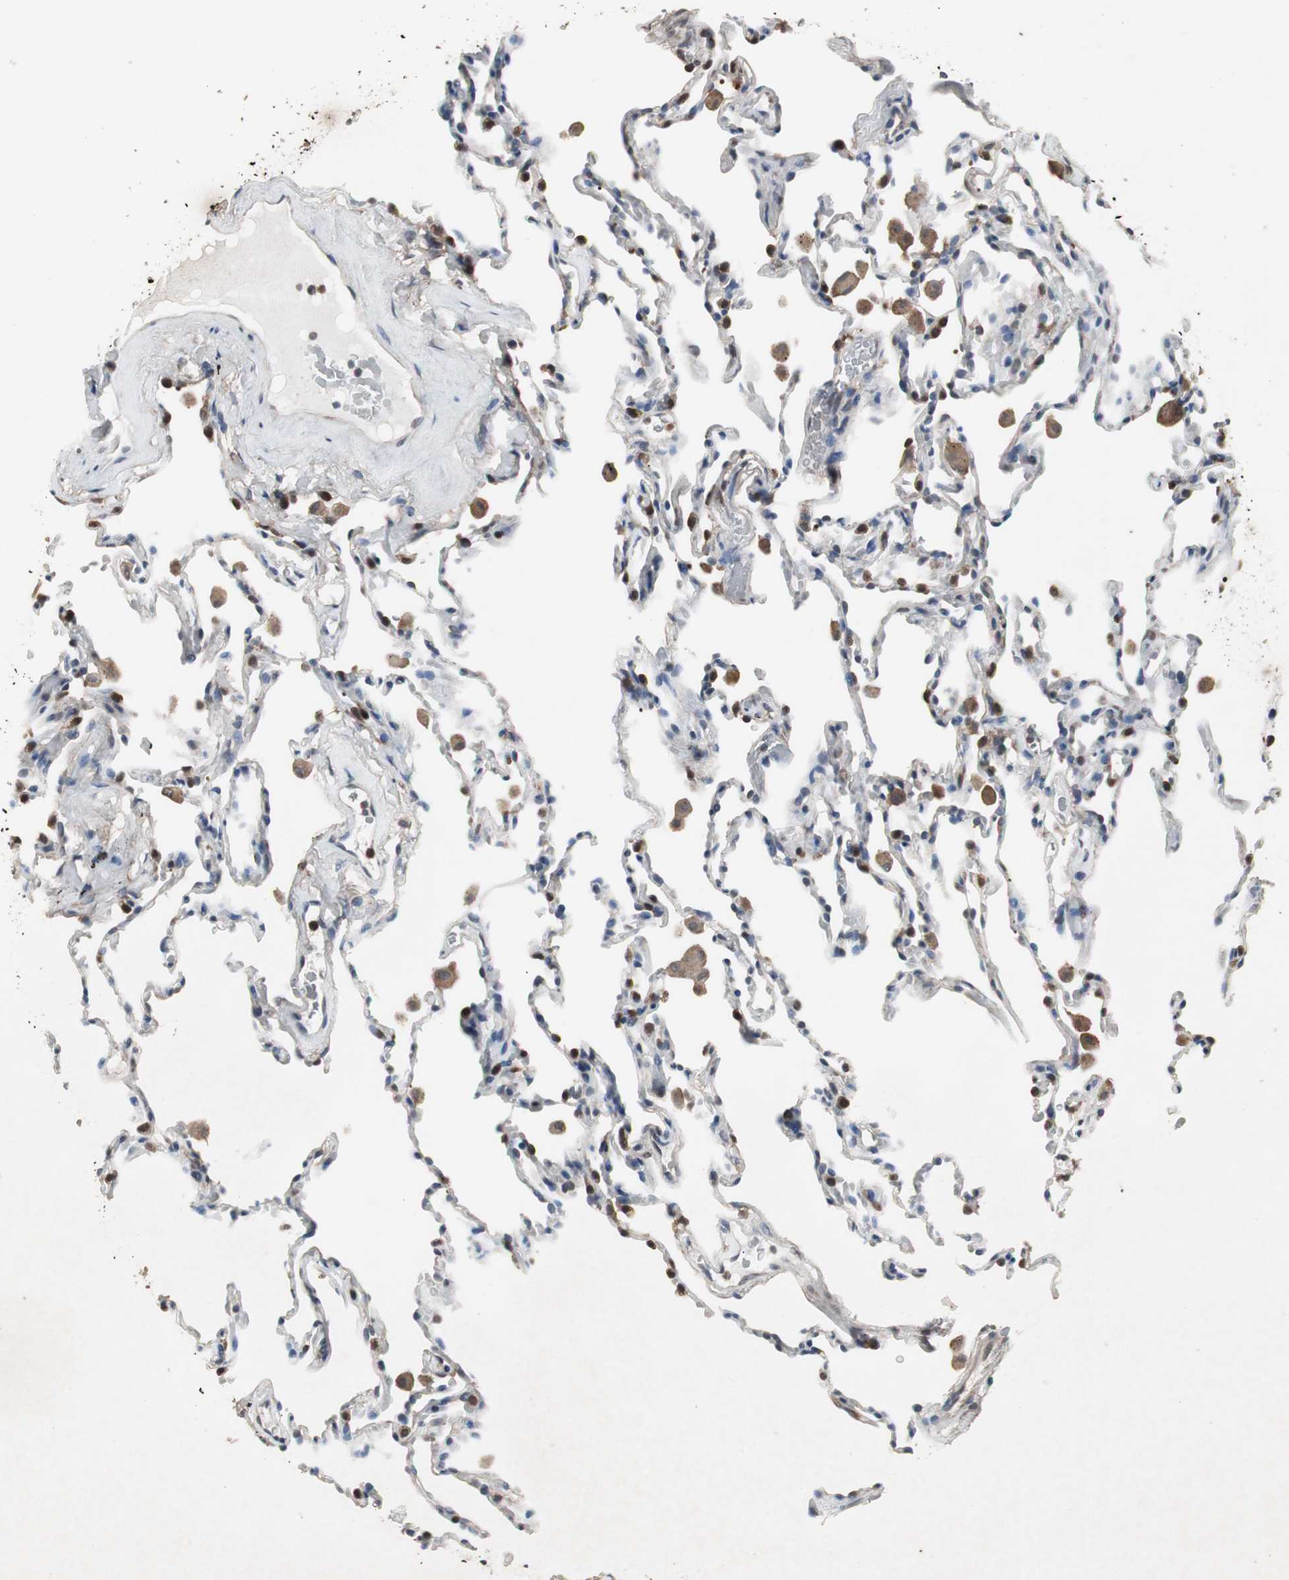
{"staining": {"intensity": "strong", "quantity": "<25%", "location": "cytoplasmic/membranous,nuclear"}, "tissue": "lung", "cell_type": "Alveolar cells", "image_type": "normal", "snomed": [{"axis": "morphology", "description": "Normal tissue, NOS"}, {"axis": "morphology", "description": "Soft tissue tumor metastatic"}, {"axis": "topography", "description": "Lung"}], "caption": "The micrograph shows staining of benign lung, revealing strong cytoplasmic/membranous,nuclear protein expression (brown color) within alveolar cells. Immunohistochemistry (ihc) stains the protein of interest in brown and the nuclei are stained blue.", "gene": "ZSCAN22", "patient": {"sex": "male", "age": 59}}